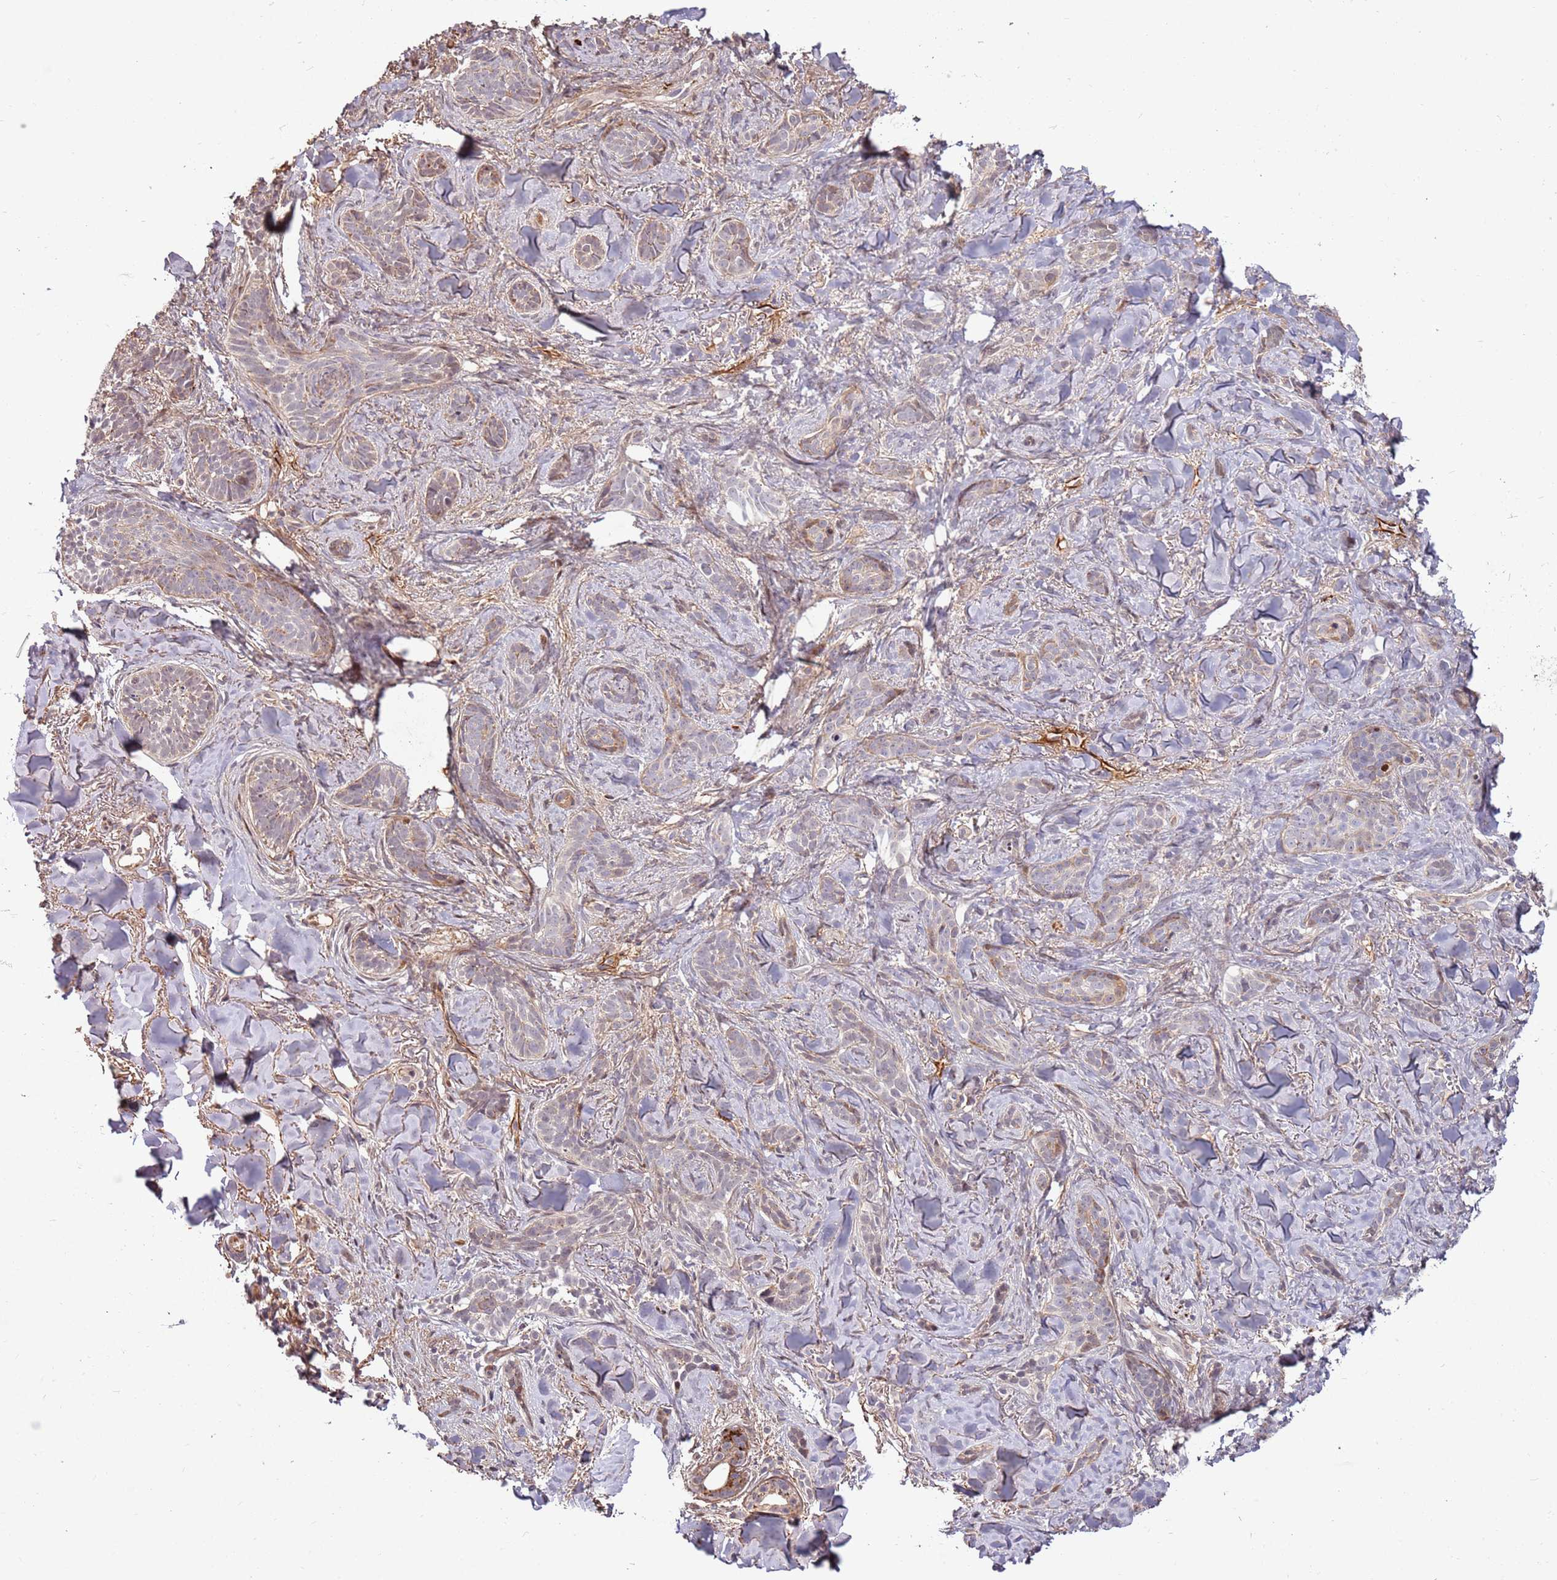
{"staining": {"intensity": "weak", "quantity": "25%-75%", "location": "cytoplasmic/membranous"}, "tissue": "skin cancer", "cell_type": "Tumor cells", "image_type": "cancer", "snomed": [{"axis": "morphology", "description": "Basal cell carcinoma"}, {"axis": "topography", "description": "Skin"}], "caption": "Immunohistochemical staining of skin cancer demonstrates low levels of weak cytoplasmic/membranous protein expression in about 25%-75% of tumor cells.", "gene": "RHBDL1", "patient": {"sex": "female", "age": 55}}